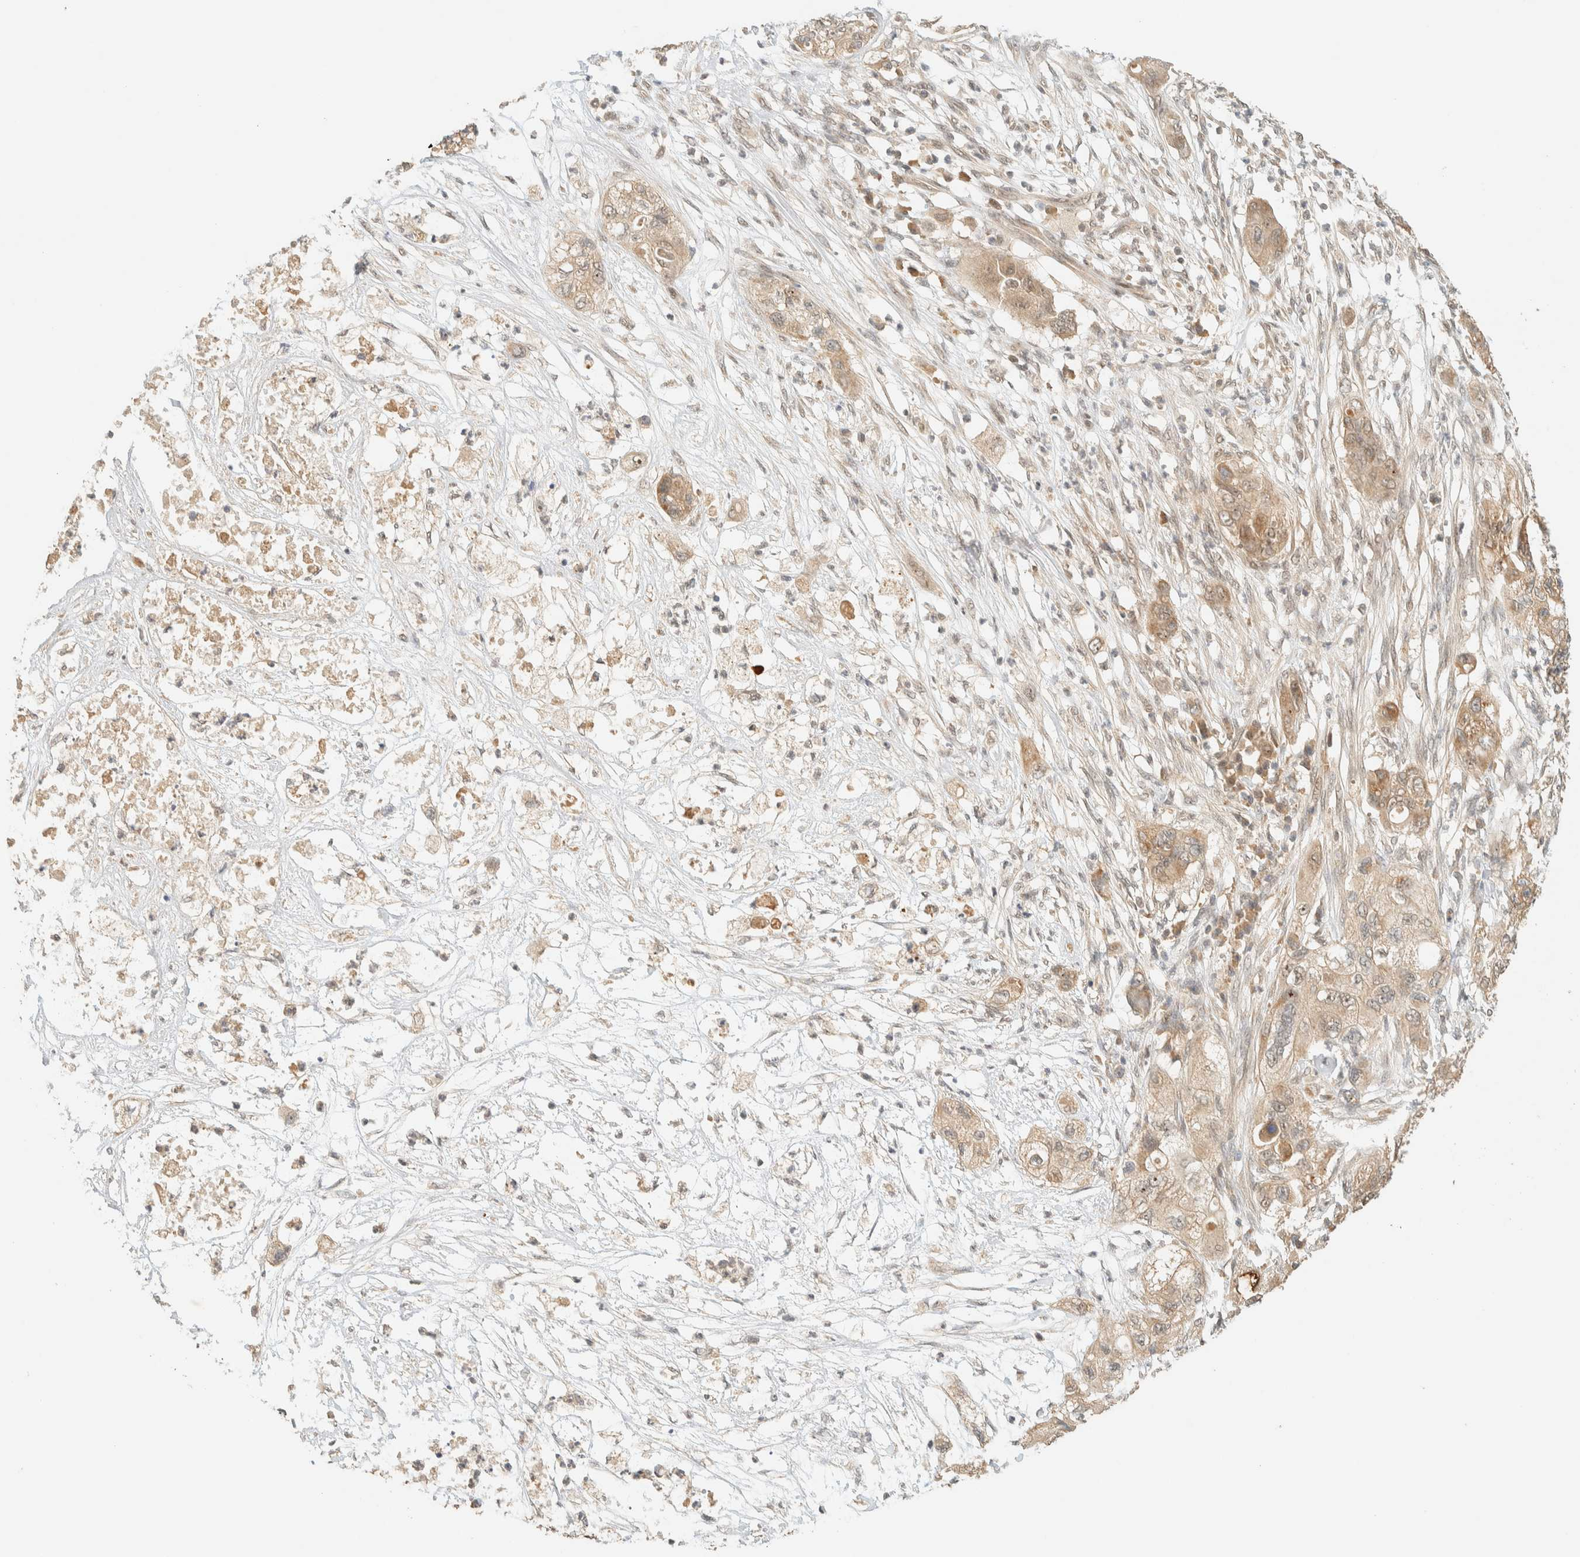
{"staining": {"intensity": "weak", "quantity": ">75%", "location": "cytoplasmic/membranous"}, "tissue": "pancreatic cancer", "cell_type": "Tumor cells", "image_type": "cancer", "snomed": [{"axis": "morphology", "description": "Adenocarcinoma, NOS"}, {"axis": "topography", "description": "Pancreas"}], "caption": "Weak cytoplasmic/membranous expression for a protein is appreciated in approximately >75% of tumor cells of pancreatic cancer using IHC.", "gene": "ZBTB34", "patient": {"sex": "female", "age": 78}}